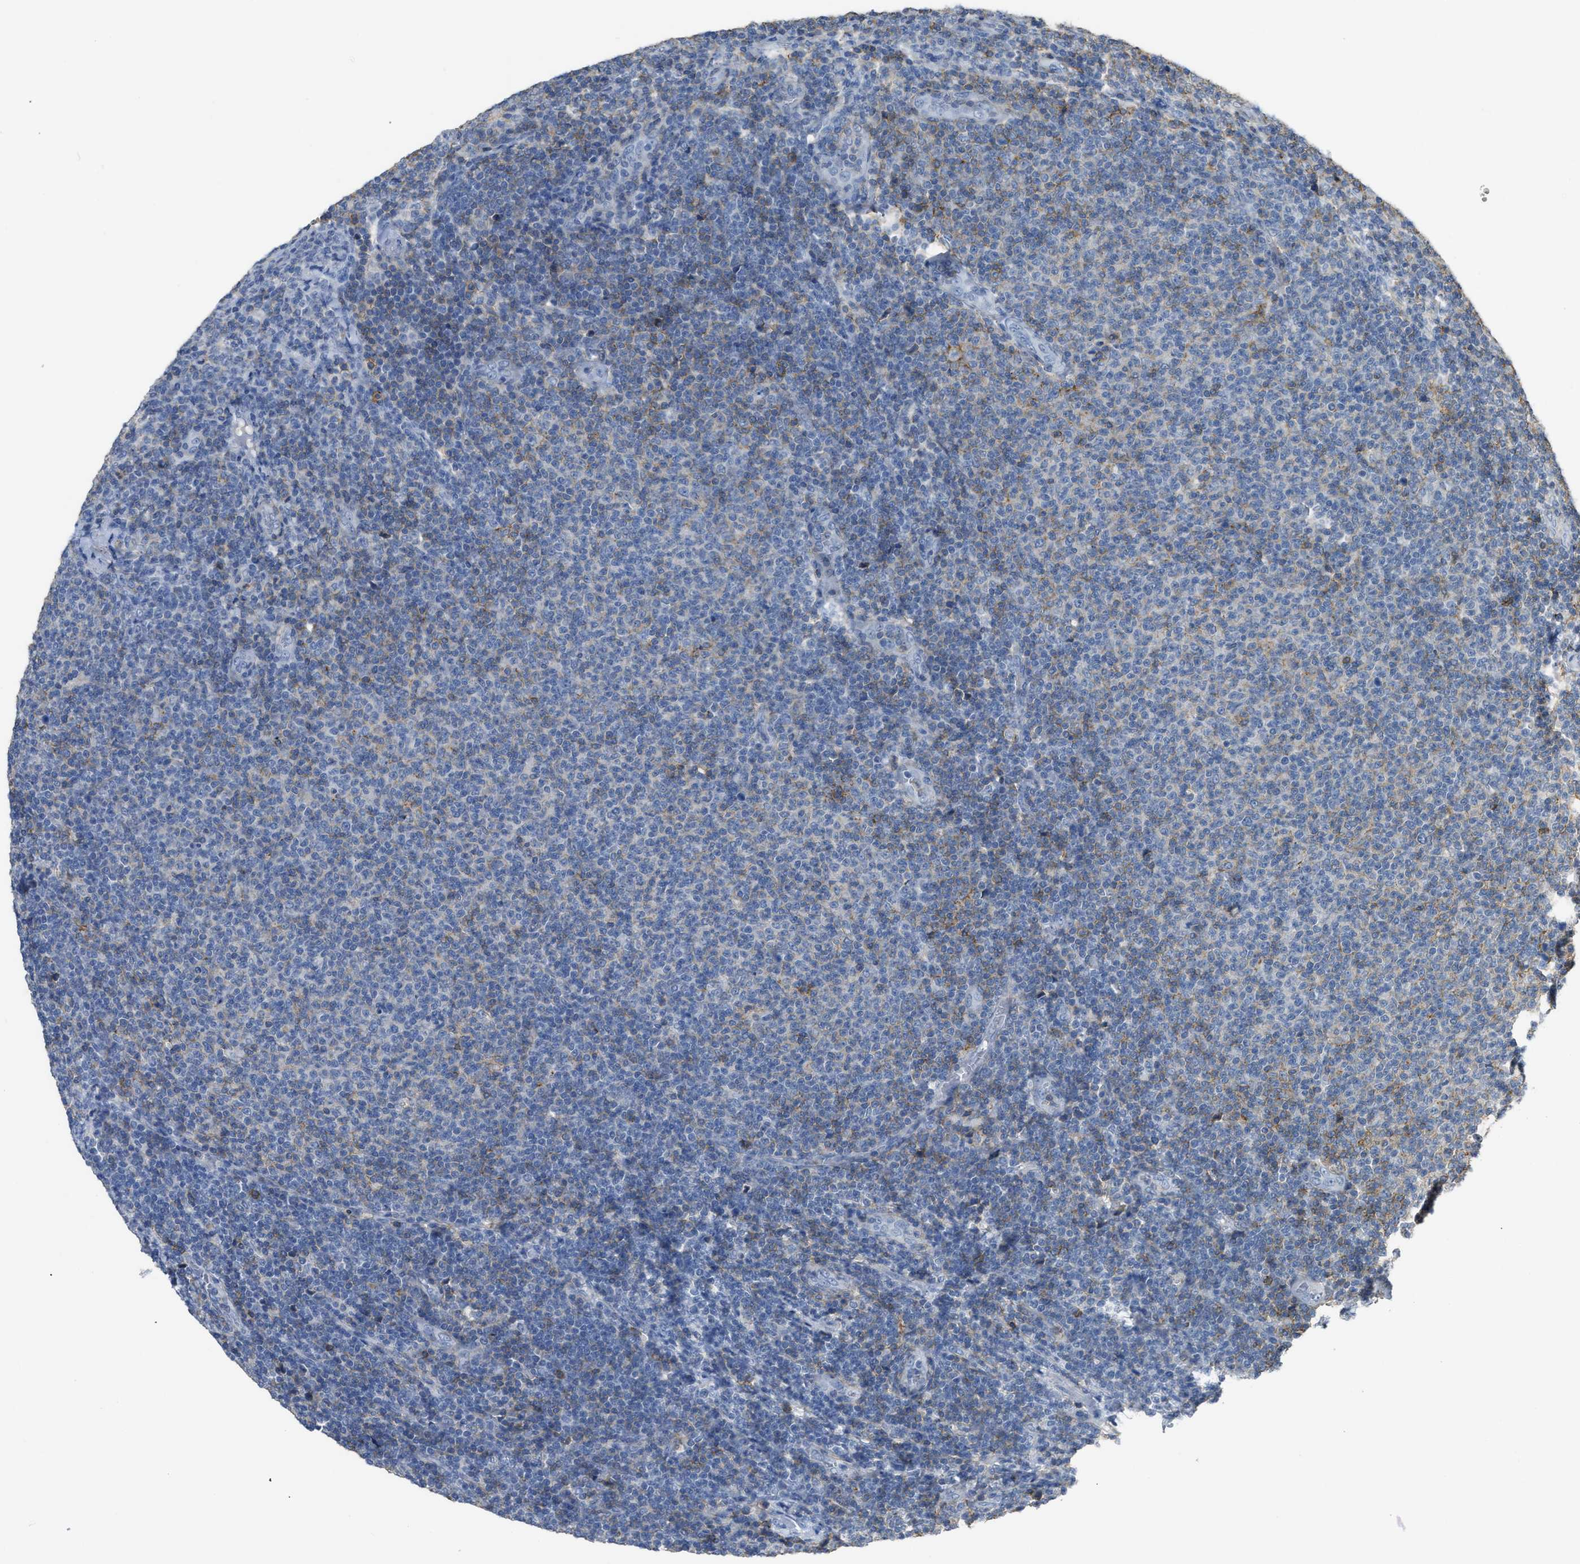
{"staining": {"intensity": "moderate", "quantity": "<25%", "location": "cytoplasmic/membranous"}, "tissue": "lymphoma", "cell_type": "Tumor cells", "image_type": "cancer", "snomed": [{"axis": "morphology", "description": "Malignant lymphoma, non-Hodgkin's type, Low grade"}, {"axis": "topography", "description": "Lymph node"}], "caption": "Lymphoma was stained to show a protein in brown. There is low levels of moderate cytoplasmic/membranous expression in about <25% of tumor cells. (DAB (3,3'-diaminobenzidine) IHC with brightfield microscopy, high magnification).", "gene": "OR51E1", "patient": {"sex": "male", "age": 66}}